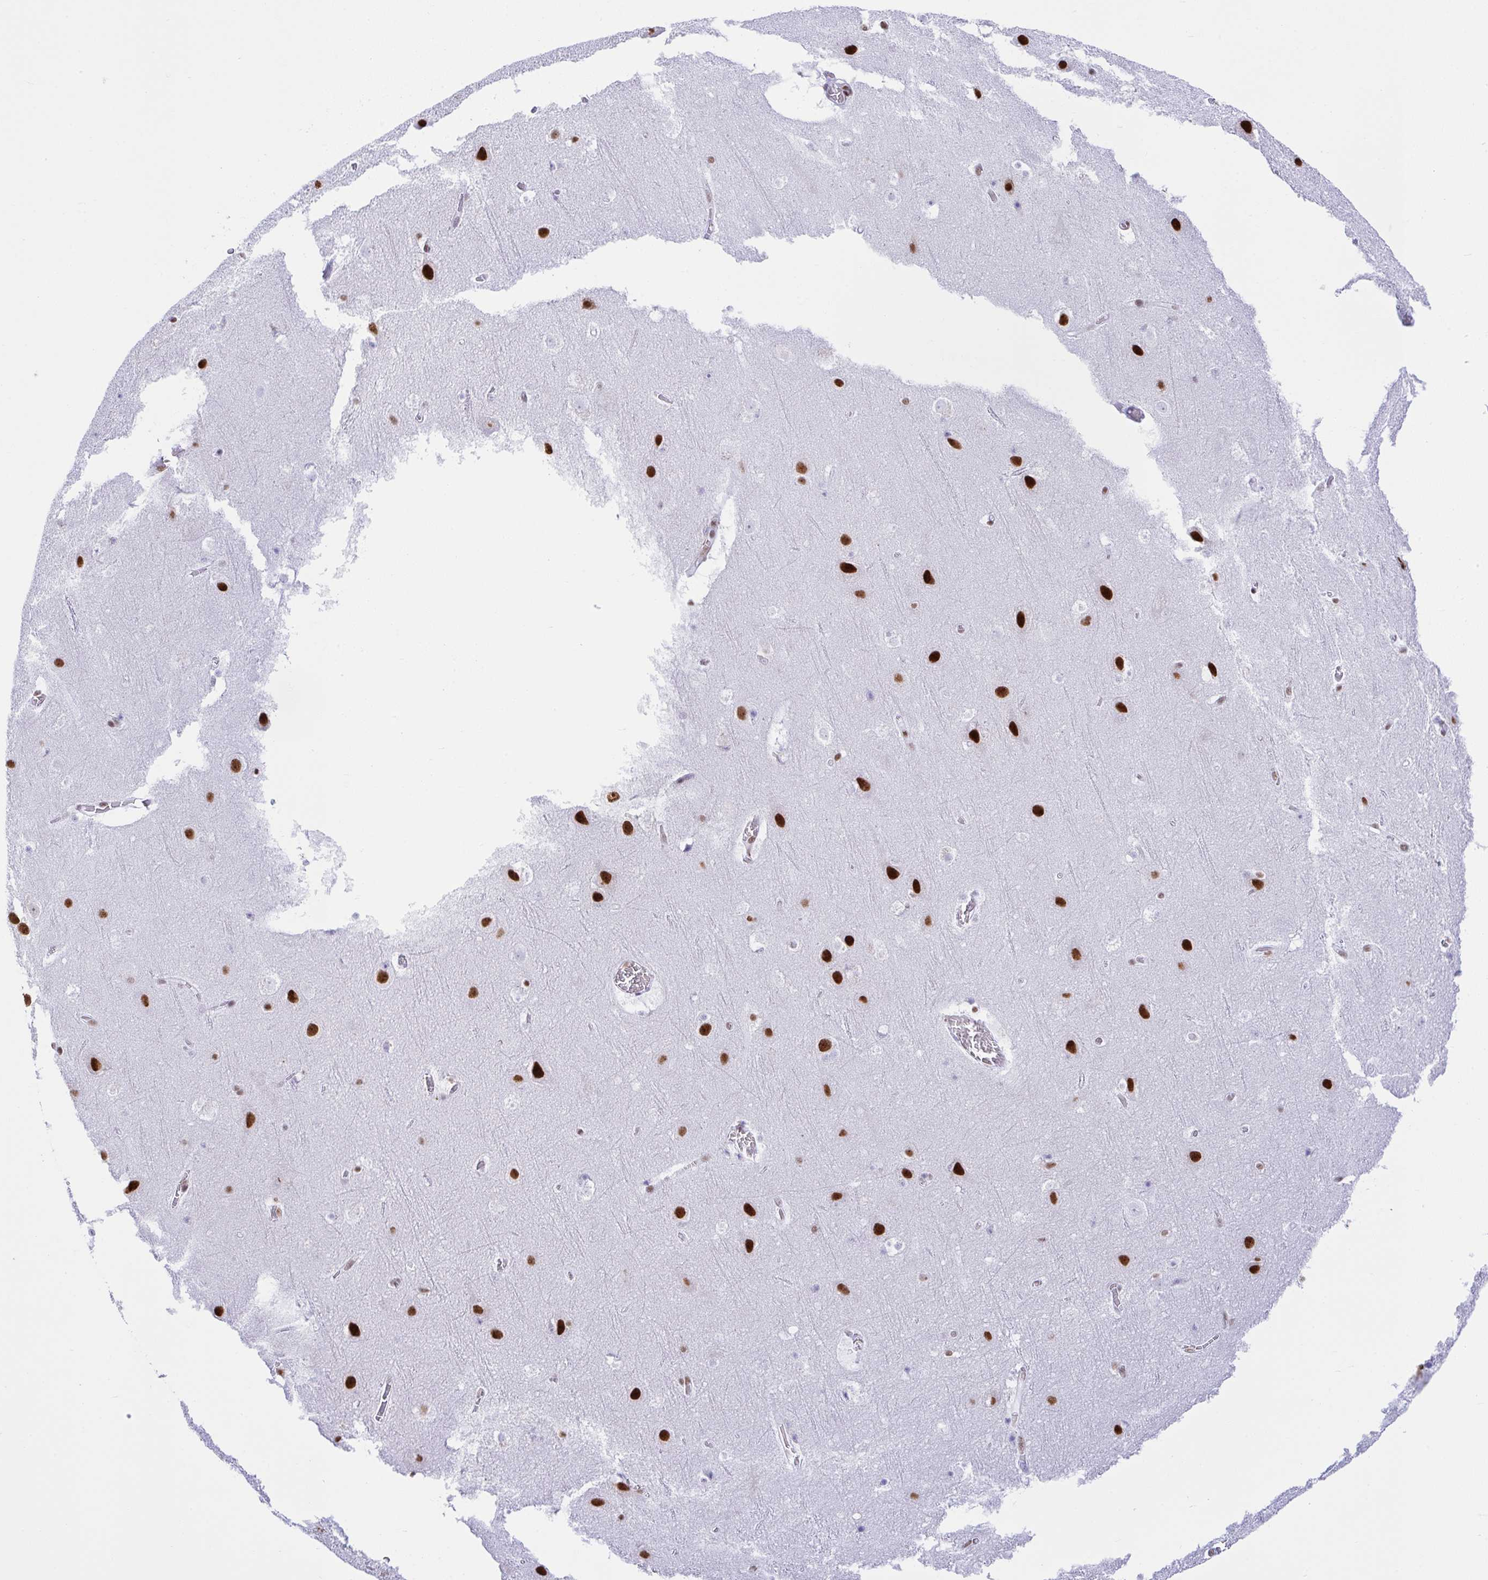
{"staining": {"intensity": "negative", "quantity": "none", "location": "none"}, "tissue": "cerebral cortex", "cell_type": "Endothelial cells", "image_type": "normal", "snomed": [{"axis": "morphology", "description": "Normal tissue, NOS"}, {"axis": "topography", "description": "Cerebral cortex"}], "caption": "Immunohistochemistry histopathology image of unremarkable cerebral cortex: human cerebral cortex stained with DAB (3,3'-diaminobenzidine) exhibits no significant protein staining in endothelial cells.", "gene": "DDX52", "patient": {"sex": "female", "age": 42}}